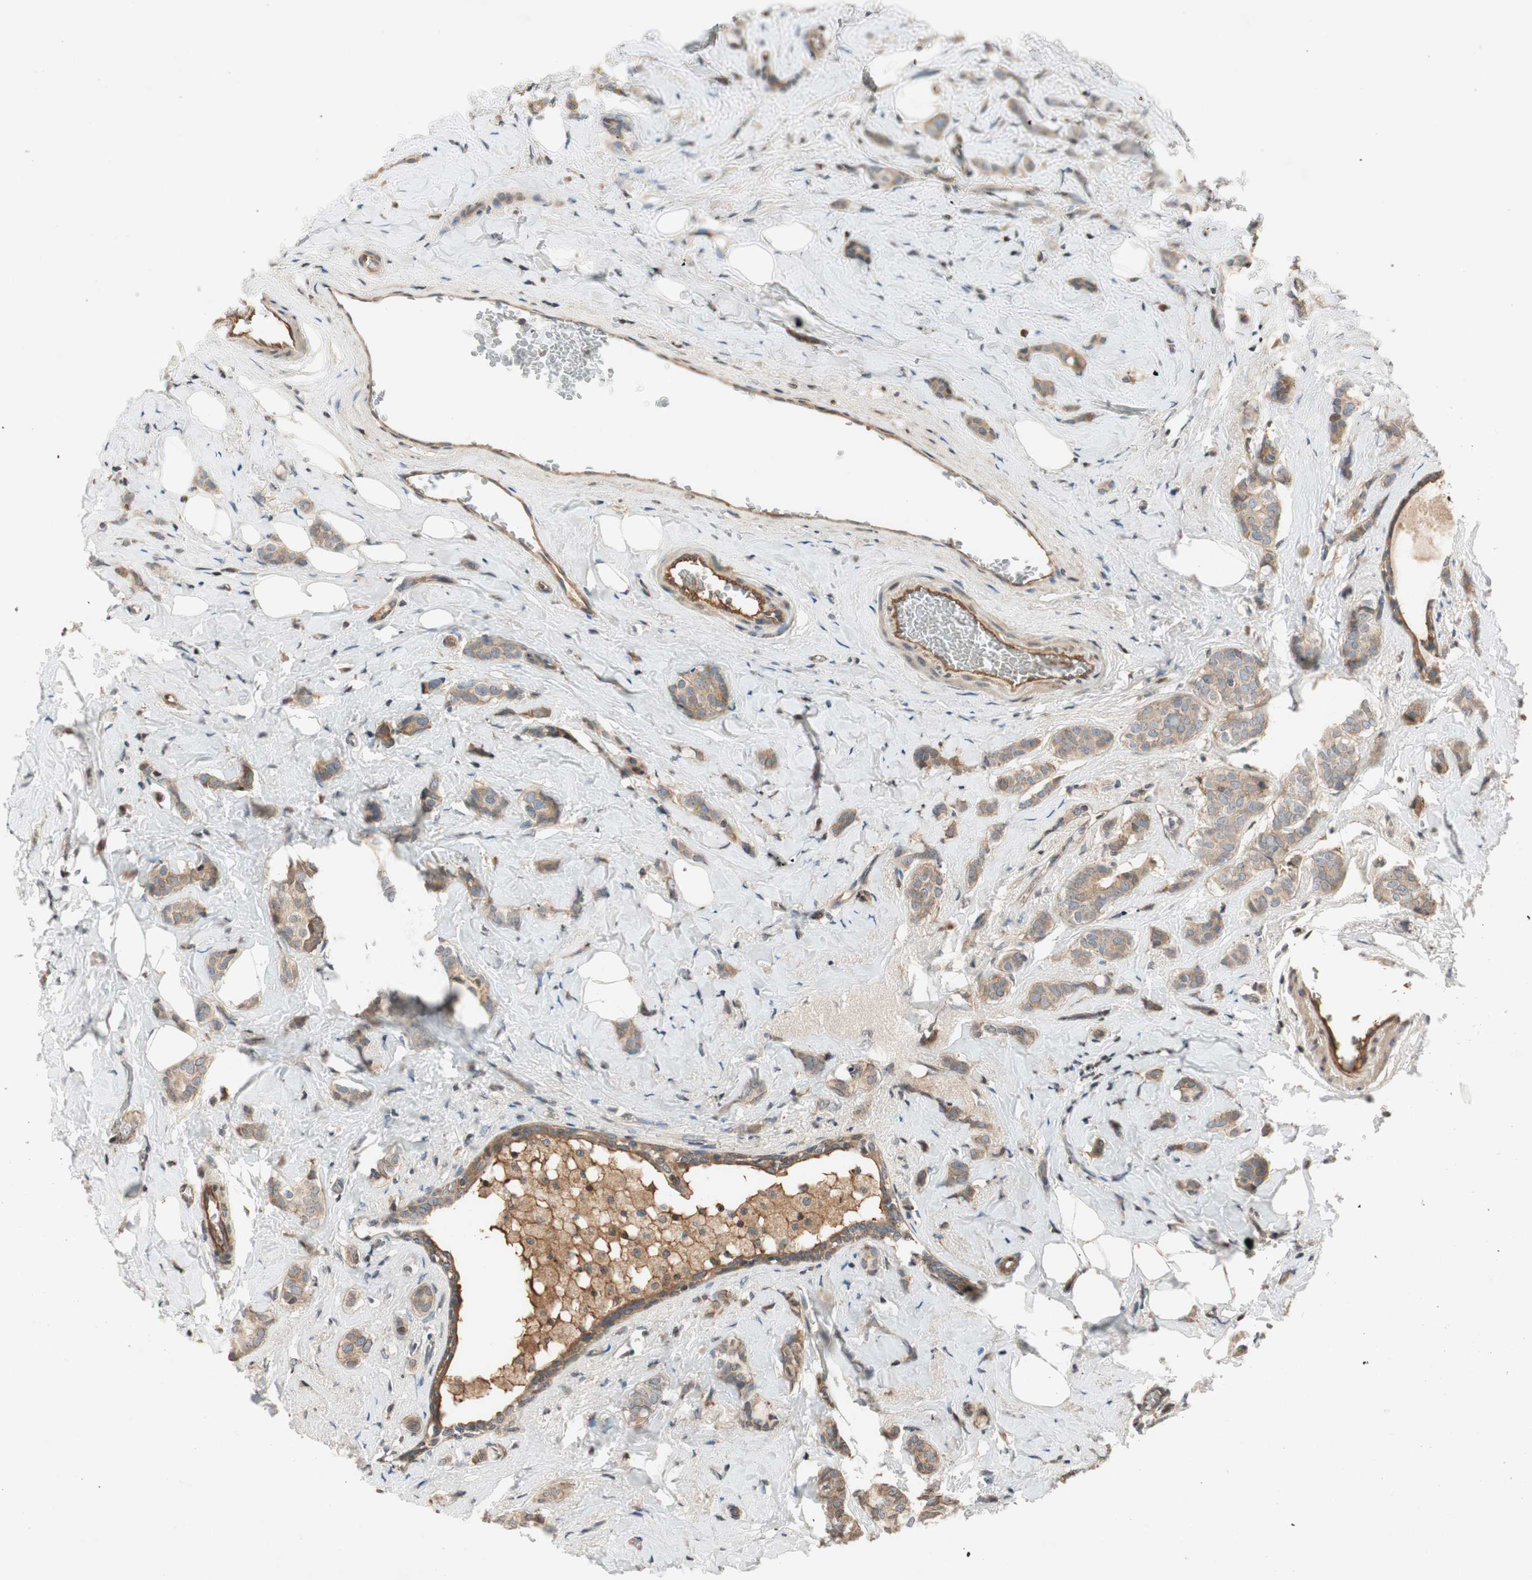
{"staining": {"intensity": "weak", "quantity": ">75%", "location": "cytoplasmic/membranous"}, "tissue": "breast cancer", "cell_type": "Tumor cells", "image_type": "cancer", "snomed": [{"axis": "morphology", "description": "Lobular carcinoma"}, {"axis": "topography", "description": "Breast"}], "caption": "High-power microscopy captured an immunohistochemistry image of breast lobular carcinoma, revealing weak cytoplasmic/membranous positivity in about >75% of tumor cells.", "gene": "GCLM", "patient": {"sex": "female", "age": 60}}